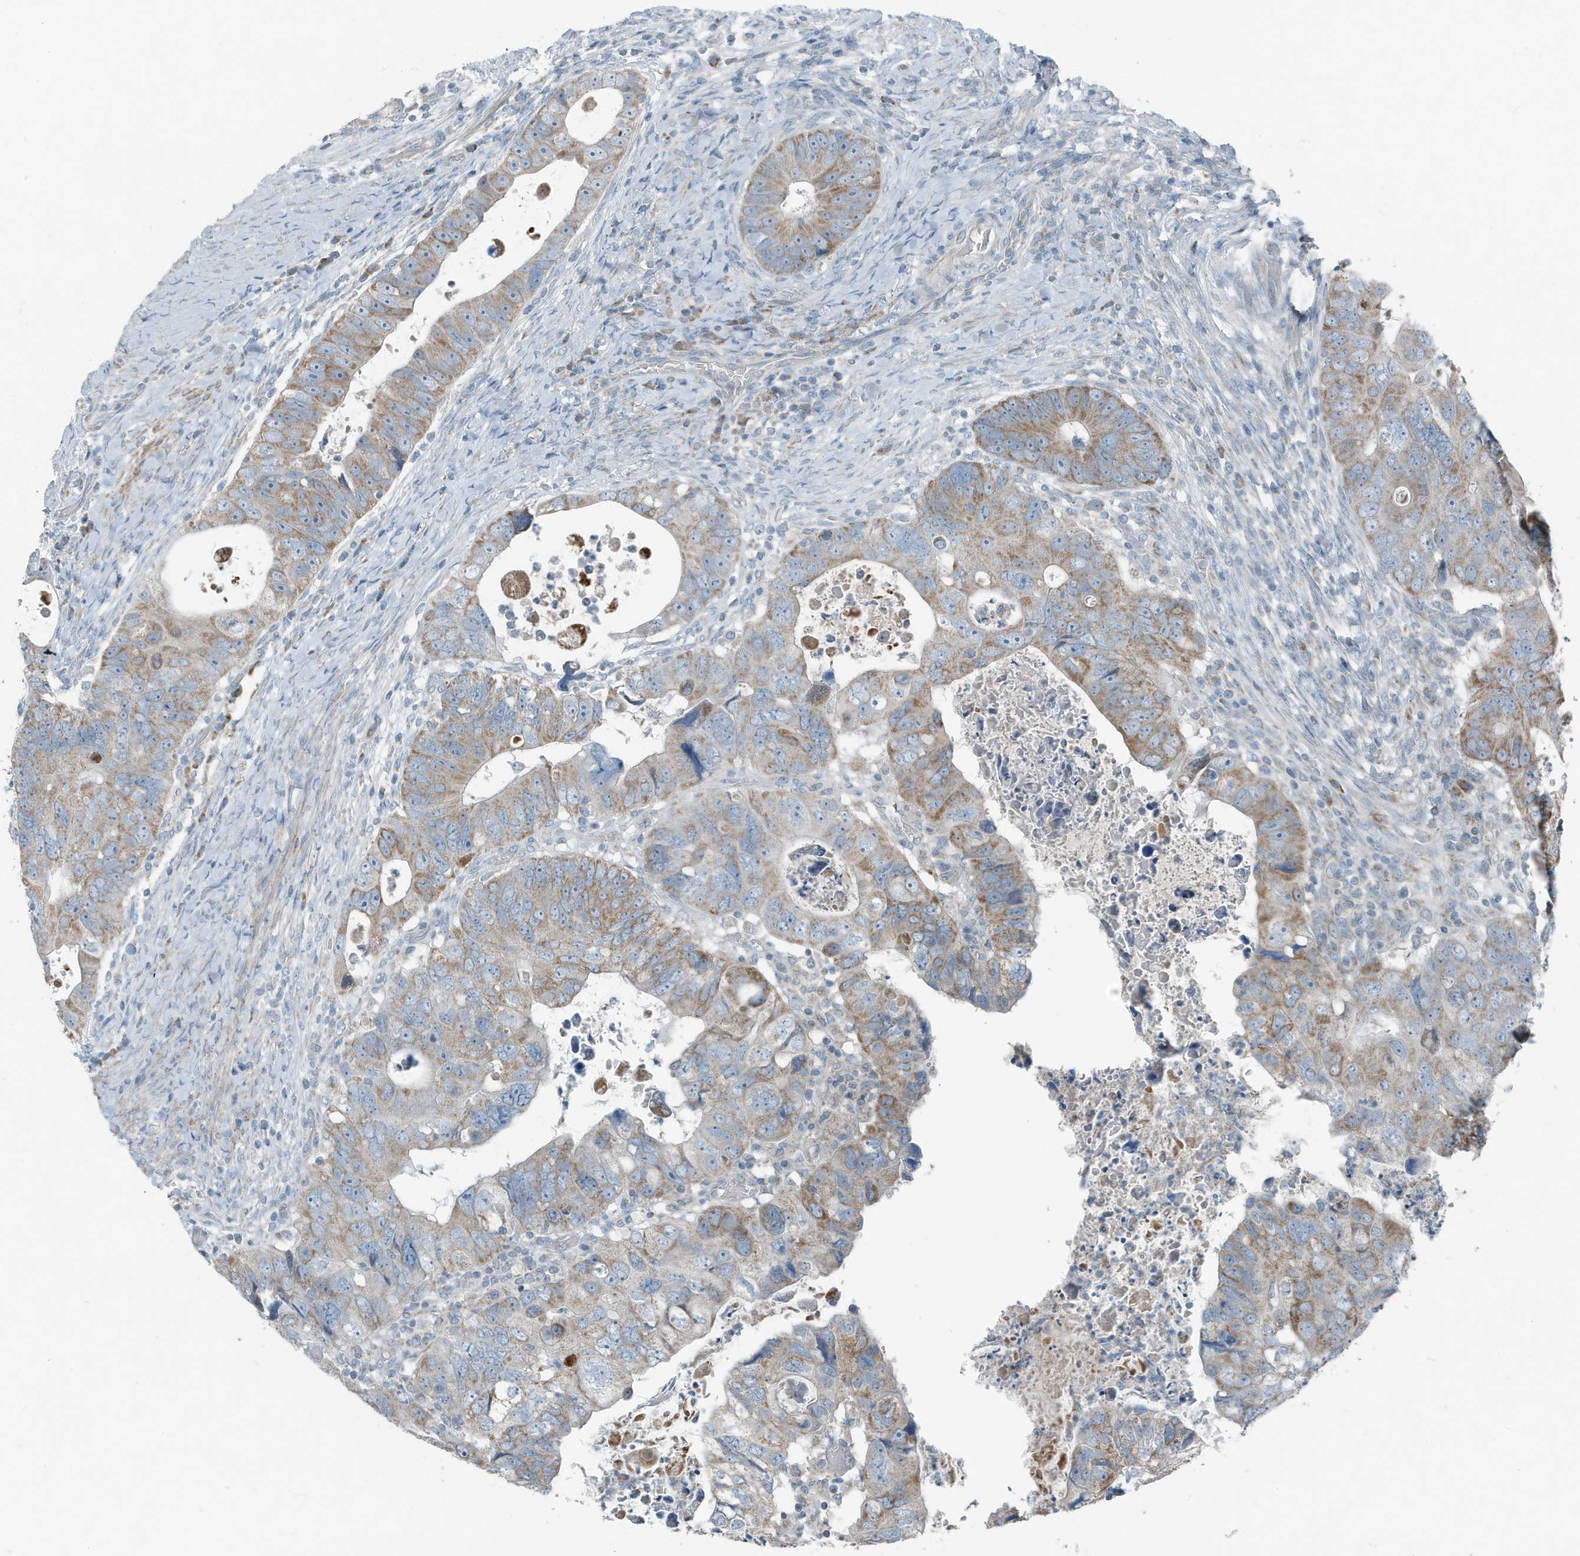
{"staining": {"intensity": "moderate", "quantity": "25%-75%", "location": "cytoplasmic/membranous"}, "tissue": "colorectal cancer", "cell_type": "Tumor cells", "image_type": "cancer", "snomed": [{"axis": "morphology", "description": "Adenocarcinoma, NOS"}, {"axis": "topography", "description": "Rectum"}], "caption": "A high-resolution image shows immunohistochemistry (IHC) staining of adenocarcinoma (colorectal), which exhibits moderate cytoplasmic/membranous positivity in approximately 25%-75% of tumor cells.", "gene": "MT-CYB", "patient": {"sex": "male", "age": 59}}